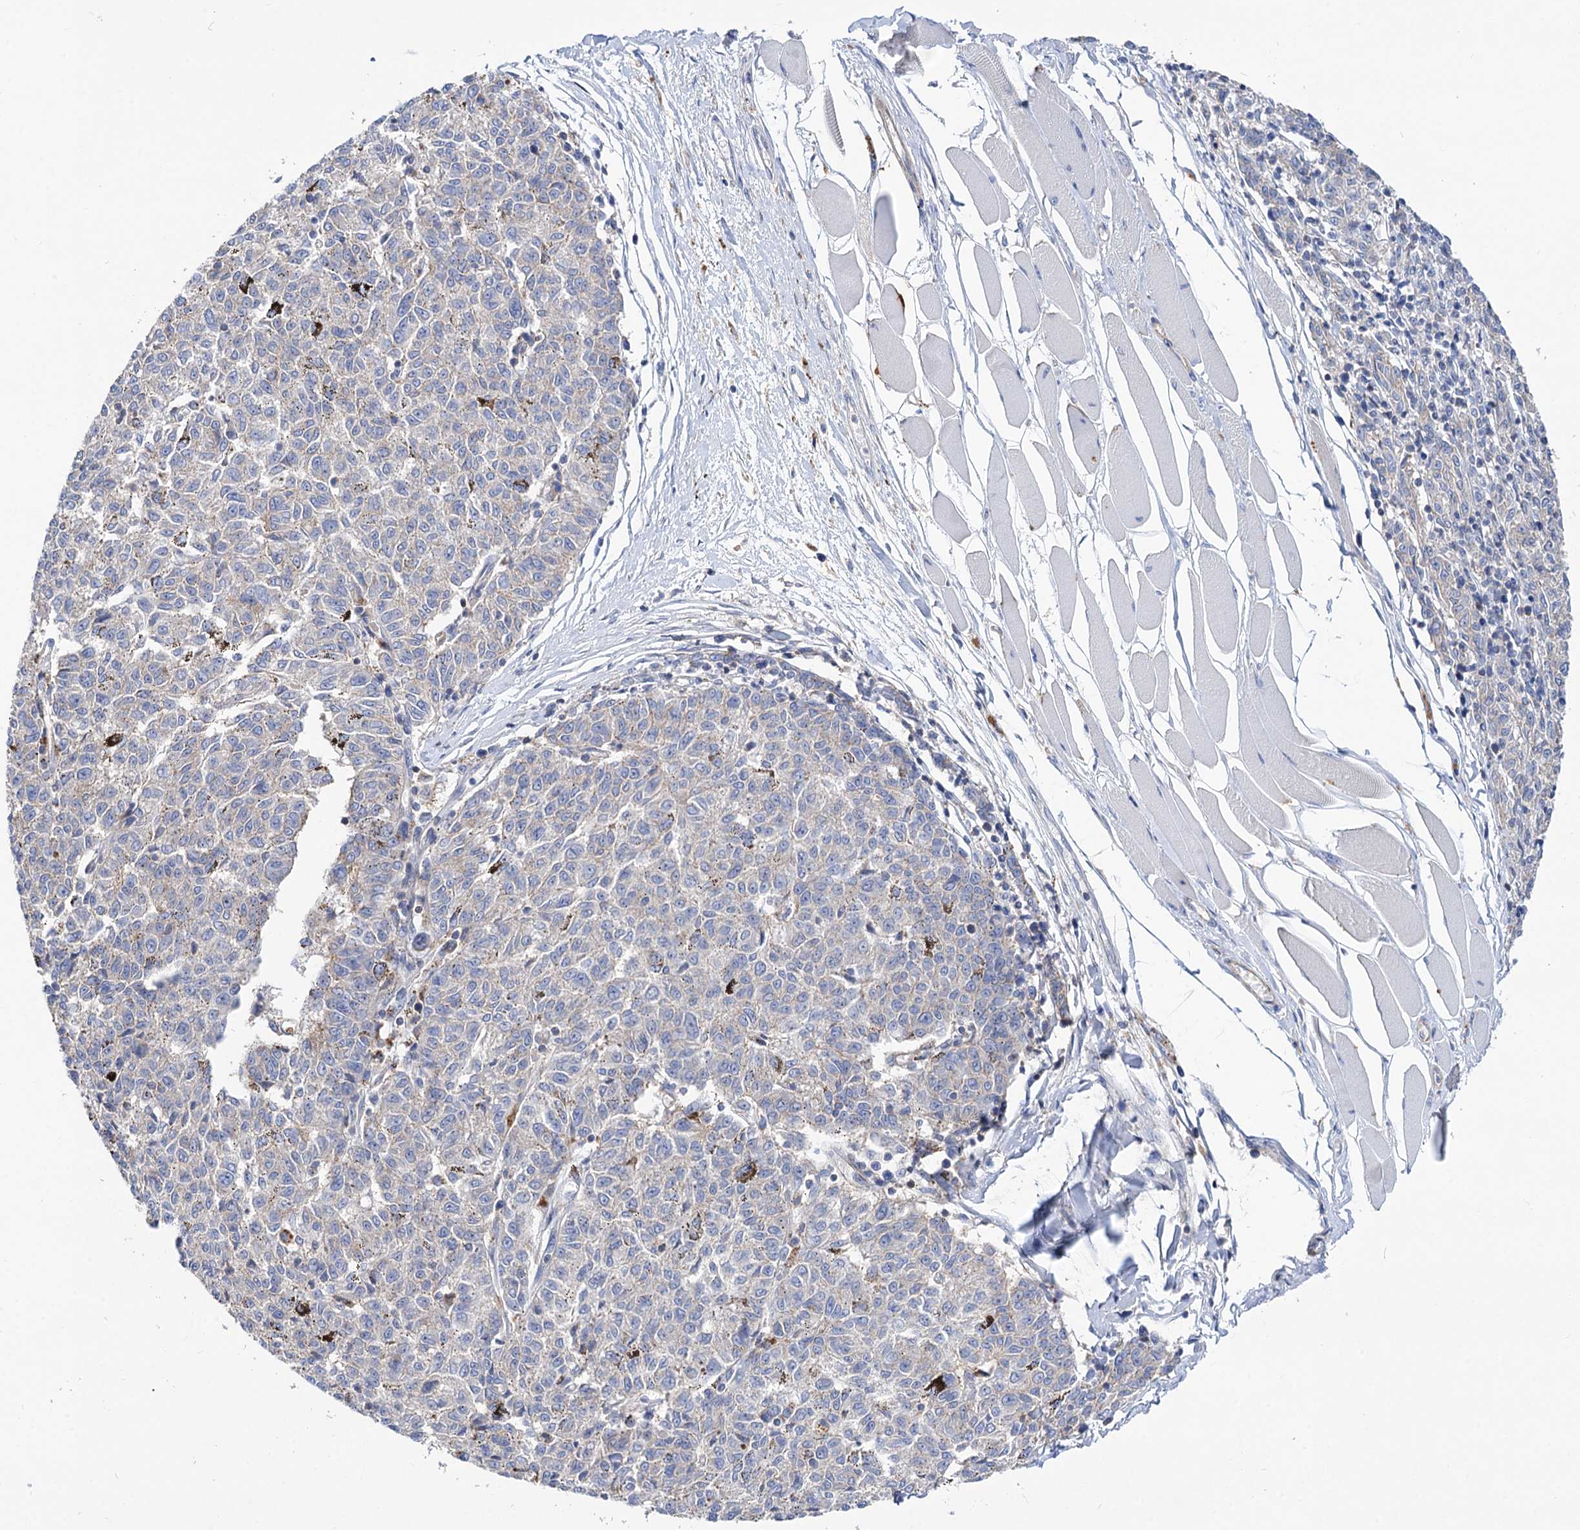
{"staining": {"intensity": "negative", "quantity": "none", "location": "none"}, "tissue": "melanoma", "cell_type": "Tumor cells", "image_type": "cancer", "snomed": [{"axis": "morphology", "description": "Malignant melanoma, NOS"}, {"axis": "topography", "description": "Skin"}], "caption": "An IHC micrograph of malignant melanoma is shown. There is no staining in tumor cells of malignant melanoma.", "gene": "NUDCD2", "patient": {"sex": "female", "age": 72}}